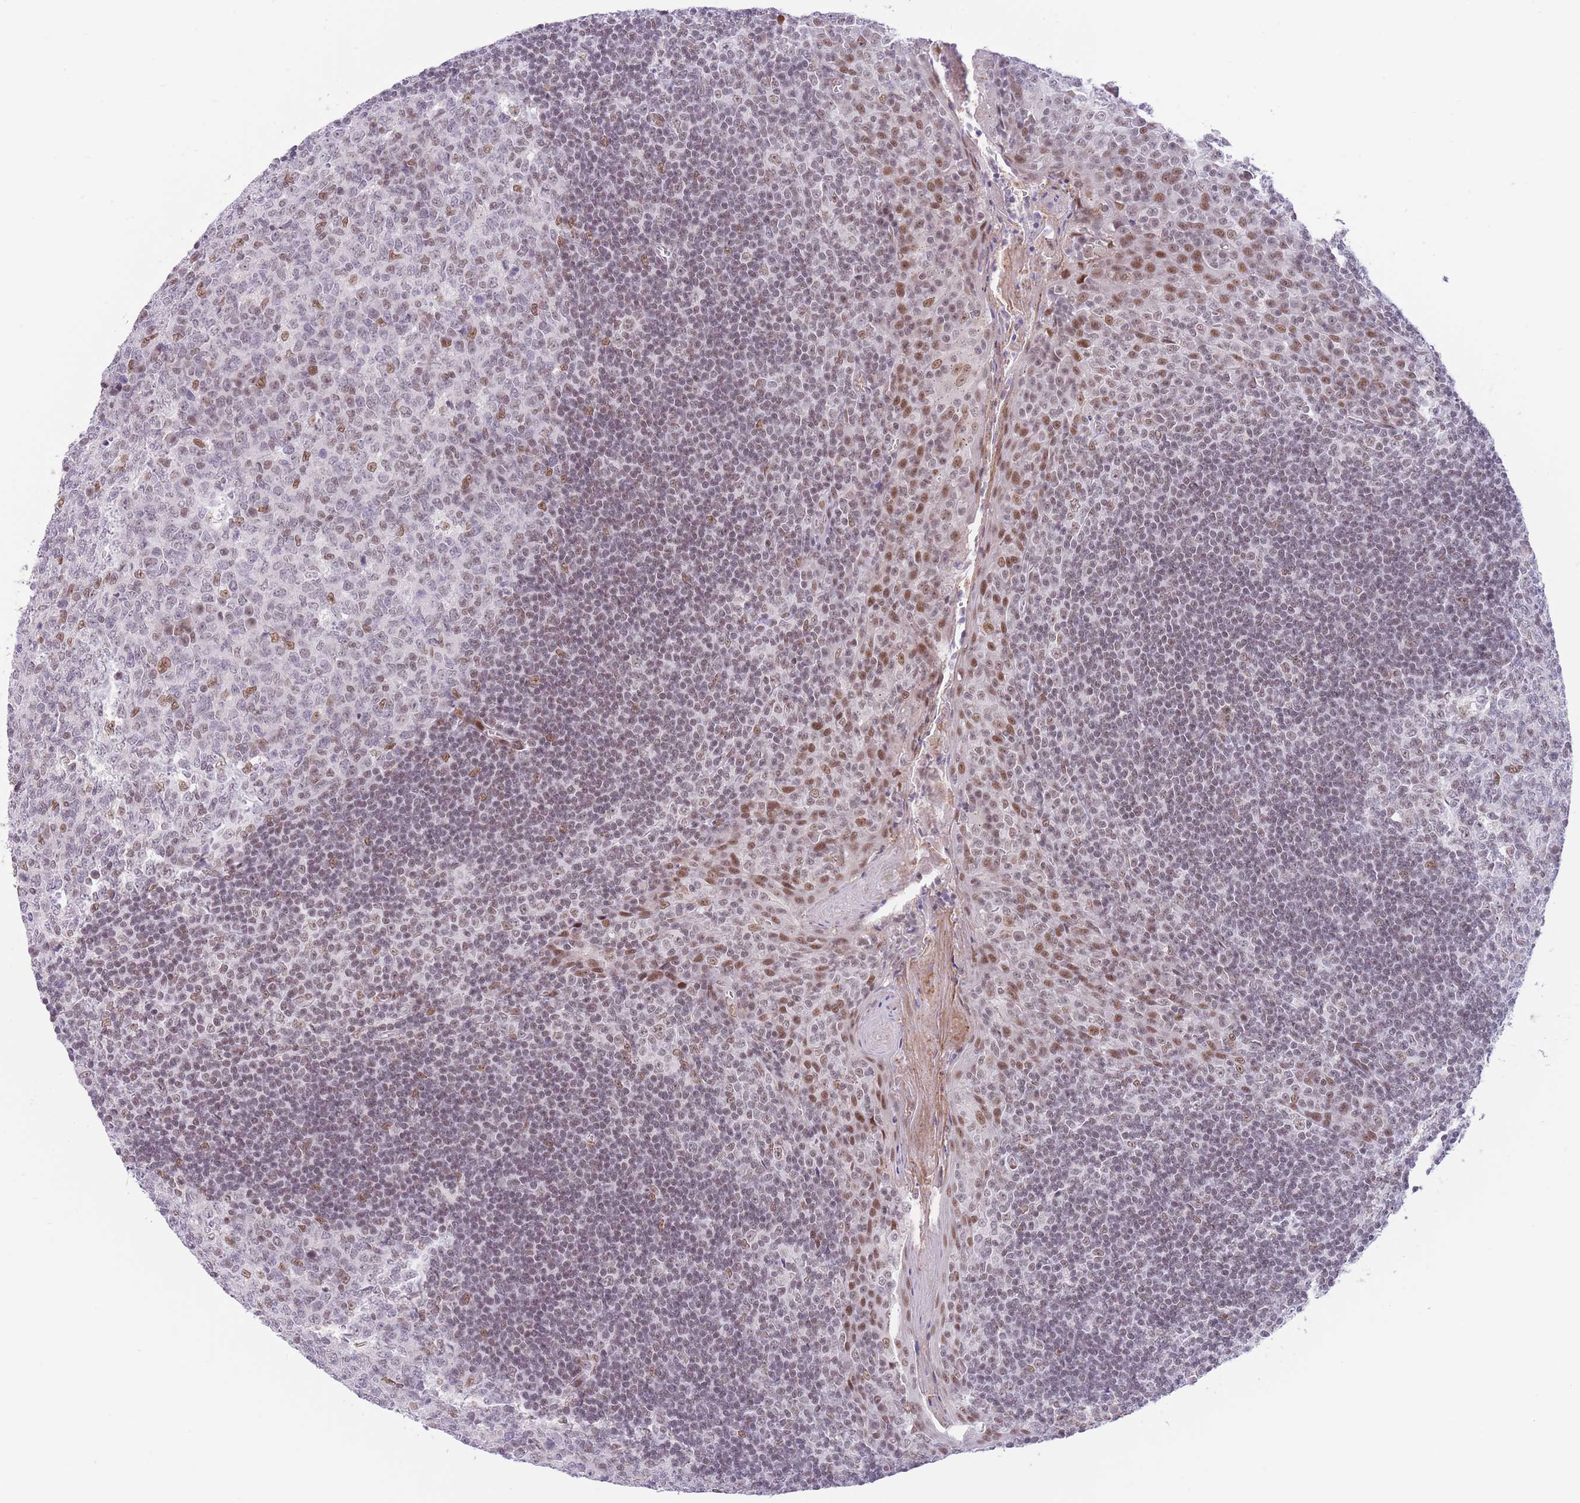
{"staining": {"intensity": "weak", "quantity": "<25%", "location": "nuclear"}, "tissue": "tonsil", "cell_type": "Germinal center cells", "image_type": "normal", "snomed": [{"axis": "morphology", "description": "Normal tissue, NOS"}, {"axis": "topography", "description": "Tonsil"}], "caption": "High power microscopy histopathology image of an IHC photomicrograph of unremarkable tonsil, revealing no significant staining in germinal center cells.", "gene": "RFX1", "patient": {"sex": "male", "age": 27}}